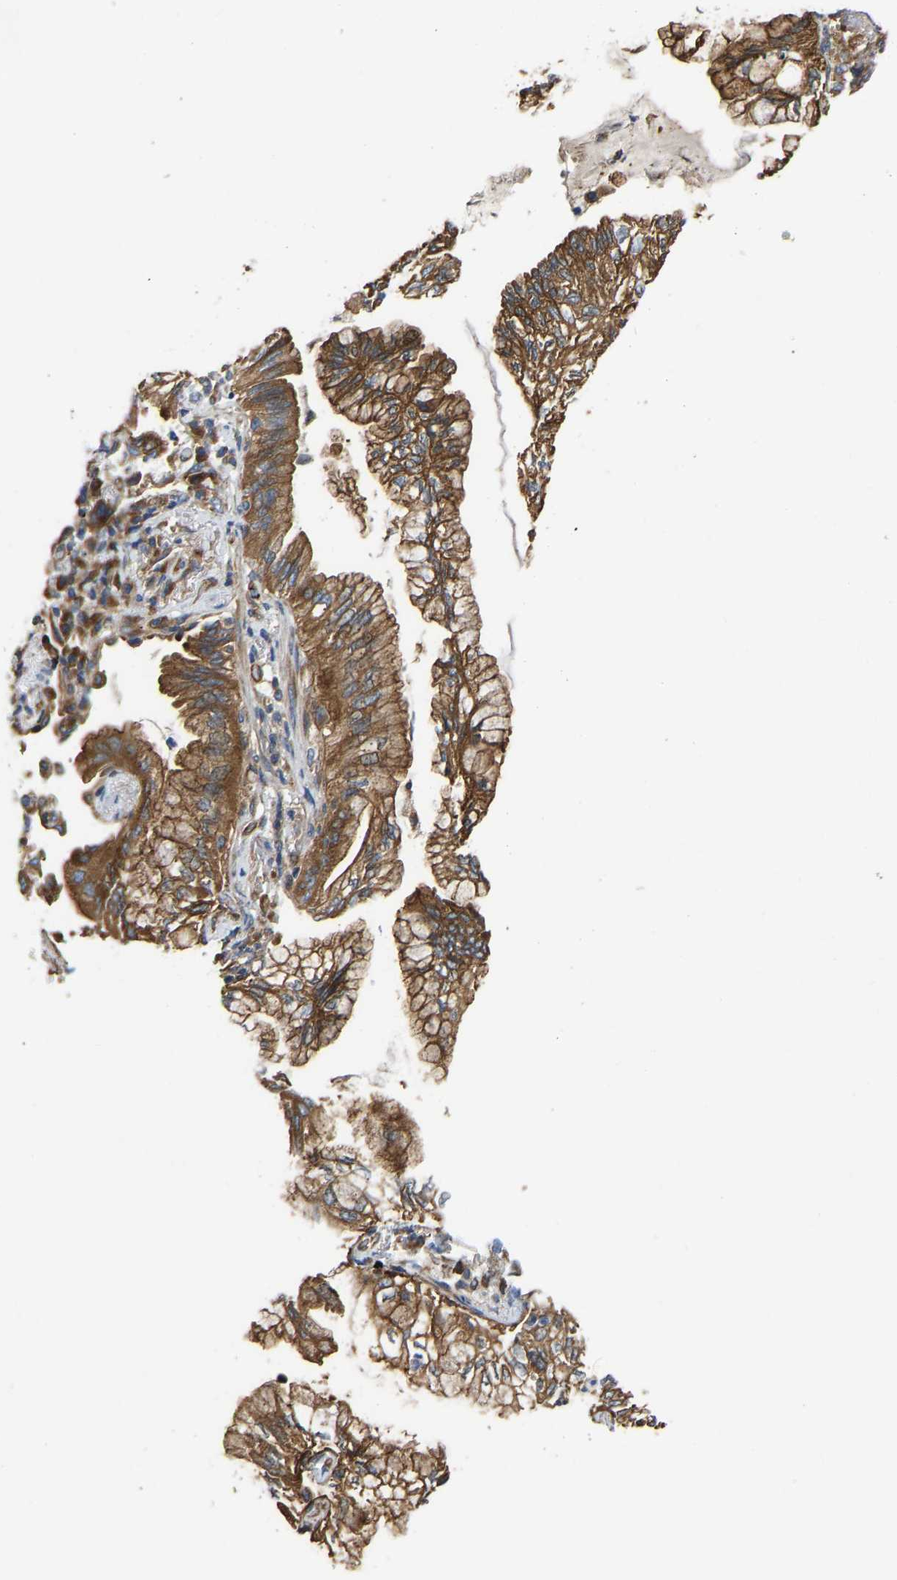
{"staining": {"intensity": "moderate", "quantity": ">75%", "location": "cytoplasmic/membranous"}, "tissue": "lung cancer", "cell_type": "Tumor cells", "image_type": "cancer", "snomed": [{"axis": "morphology", "description": "Adenocarcinoma, NOS"}, {"axis": "topography", "description": "Lung"}], "caption": "This micrograph shows lung adenocarcinoma stained with IHC to label a protein in brown. The cytoplasmic/membranous of tumor cells show moderate positivity for the protein. Nuclei are counter-stained blue.", "gene": "FLNB", "patient": {"sex": "female", "age": 70}}